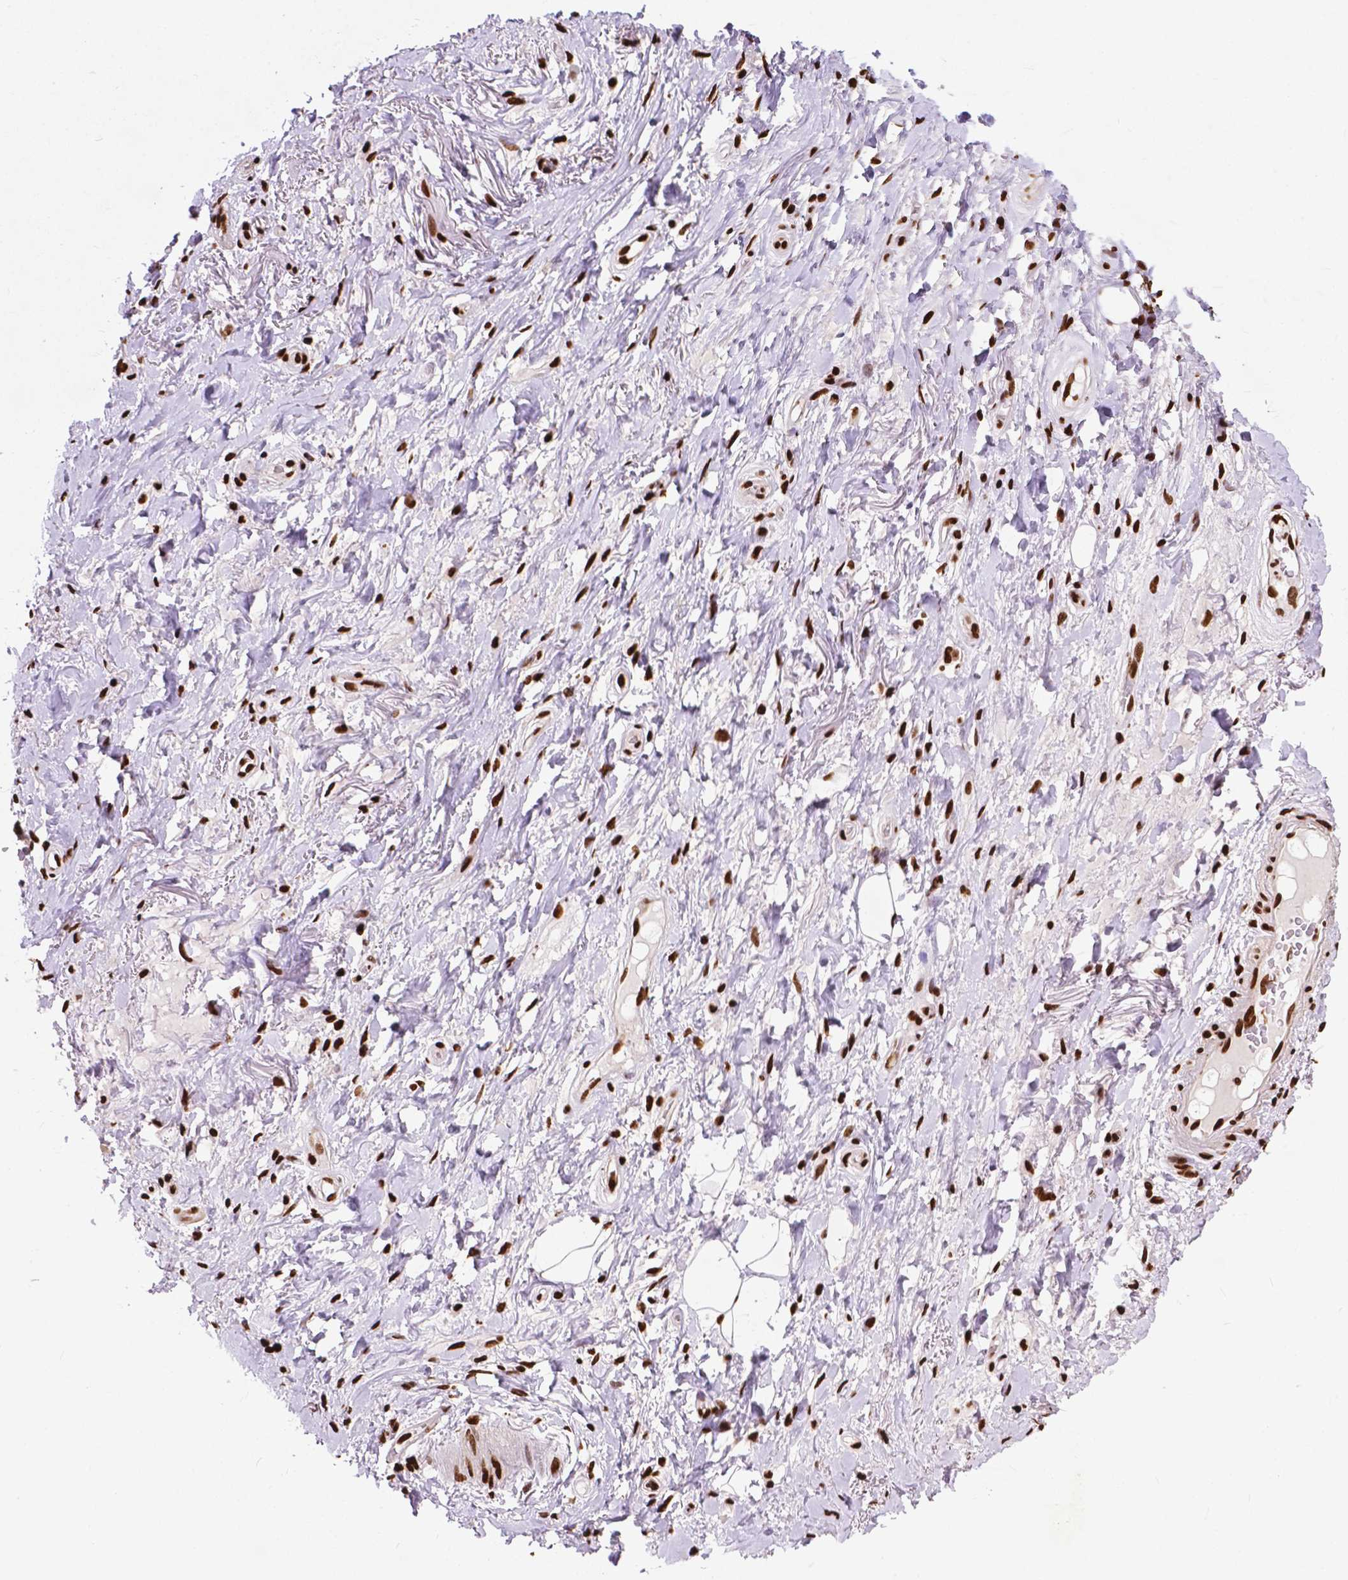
{"staining": {"intensity": "strong", "quantity": ">75%", "location": "nuclear"}, "tissue": "adipose tissue", "cell_type": "Adipocytes", "image_type": "normal", "snomed": [{"axis": "morphology", "description": "Normal tissue, NOS"}, {"axis": "topography", "description": "Anal"}, {"axis": "topography", "description": "Peripheral nerve tissue"}], "caption": "Immunohistochemical staining of benign adipose tissue shows strong nuclear protein expression in approximately >75% of adipocytes.", "gene": "SMIM5", "patient": {"sex": "male", "age": 53}}